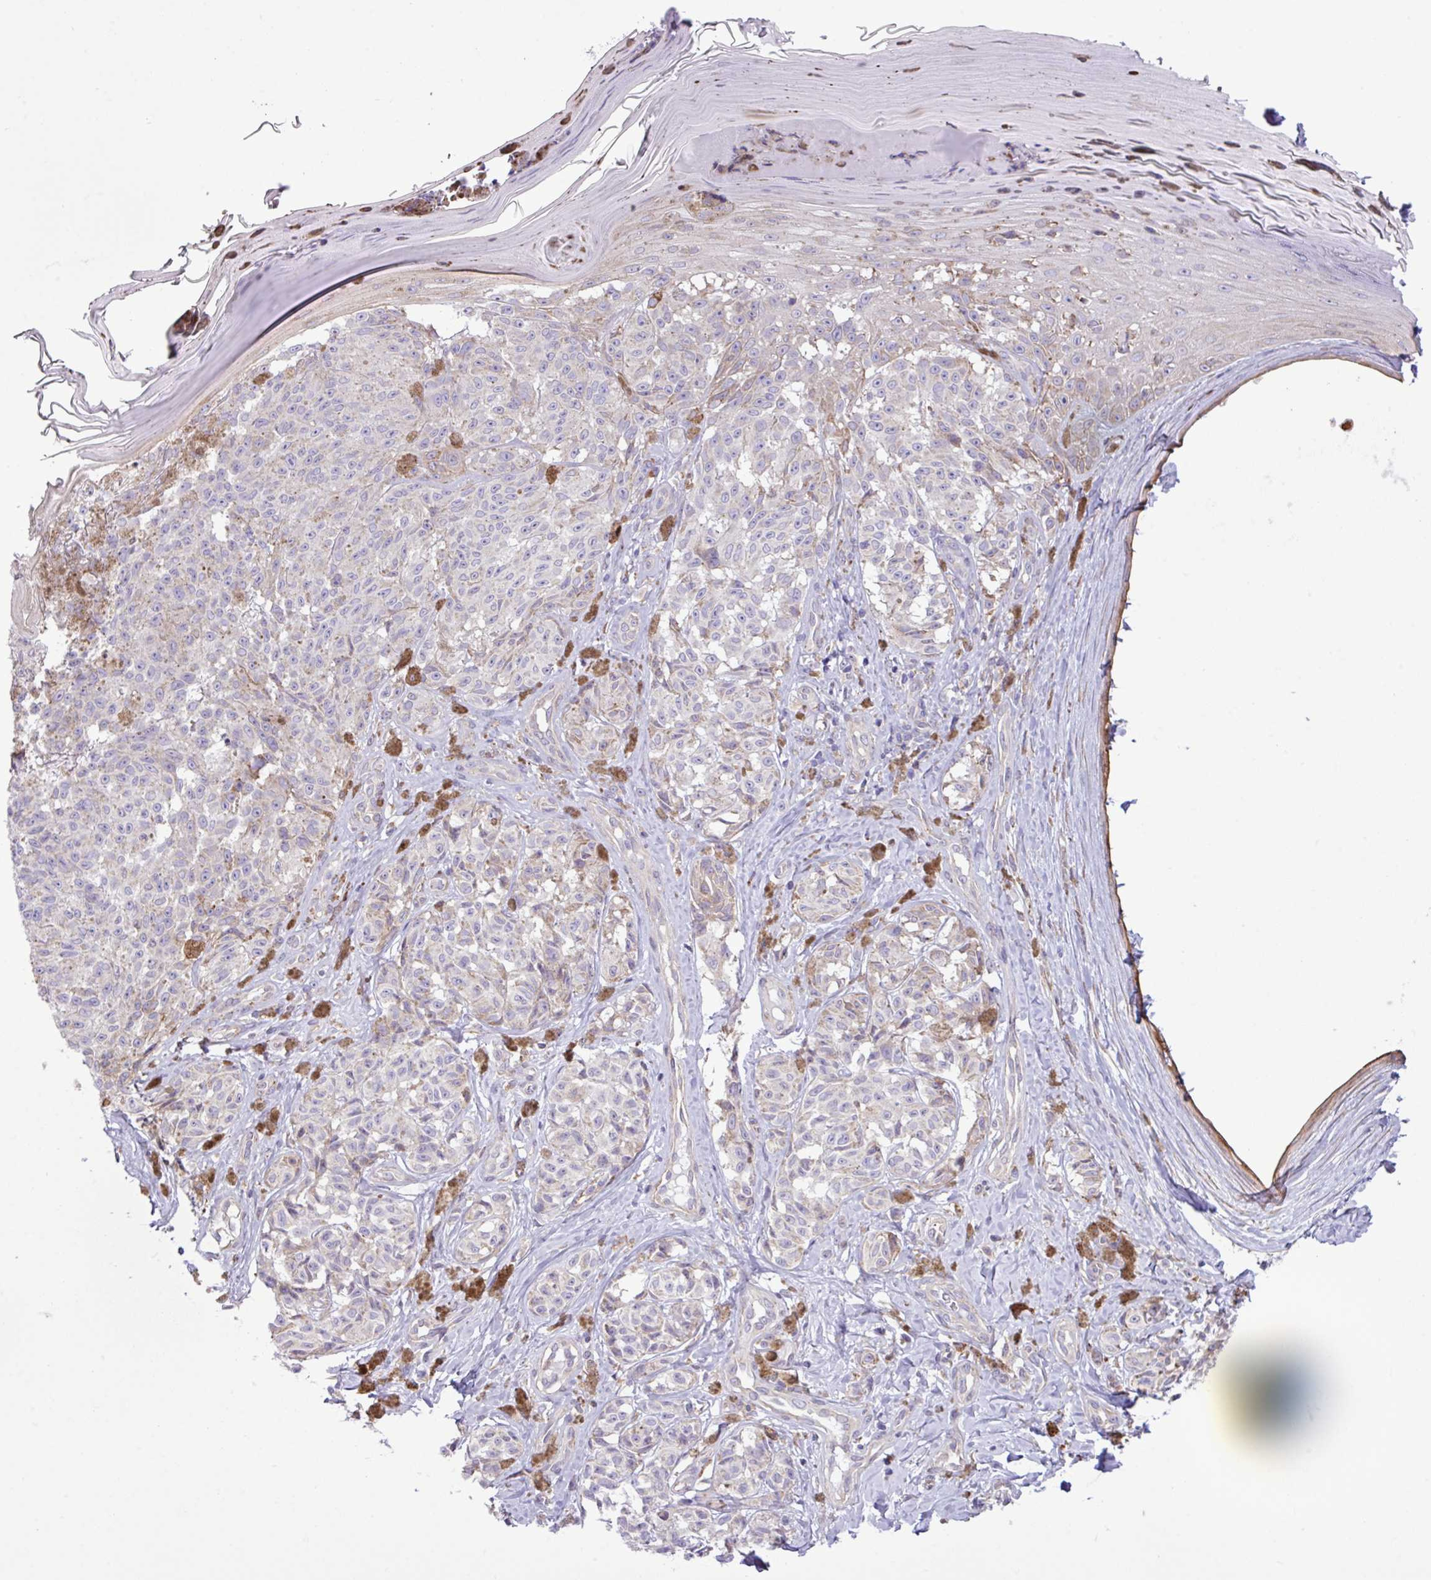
{"staining": {"intensity": "weak", "quantity": "<25%", "location": "cytoplasmic/membranous"}, "tissue": "melanoma", "cell_type": "Tumor cells", "image_type": "cancer", "snomed": [{"axis": "morphology", "description": "Malignant melanoma, NOS"}, {"axis": "topography", "description": "Skin"}], "caption": "An image of human melanoma is negative for staining in tumor cells.", "gene": "ZSCAN5A", "patient": {"sex": "female", "age": 65}}